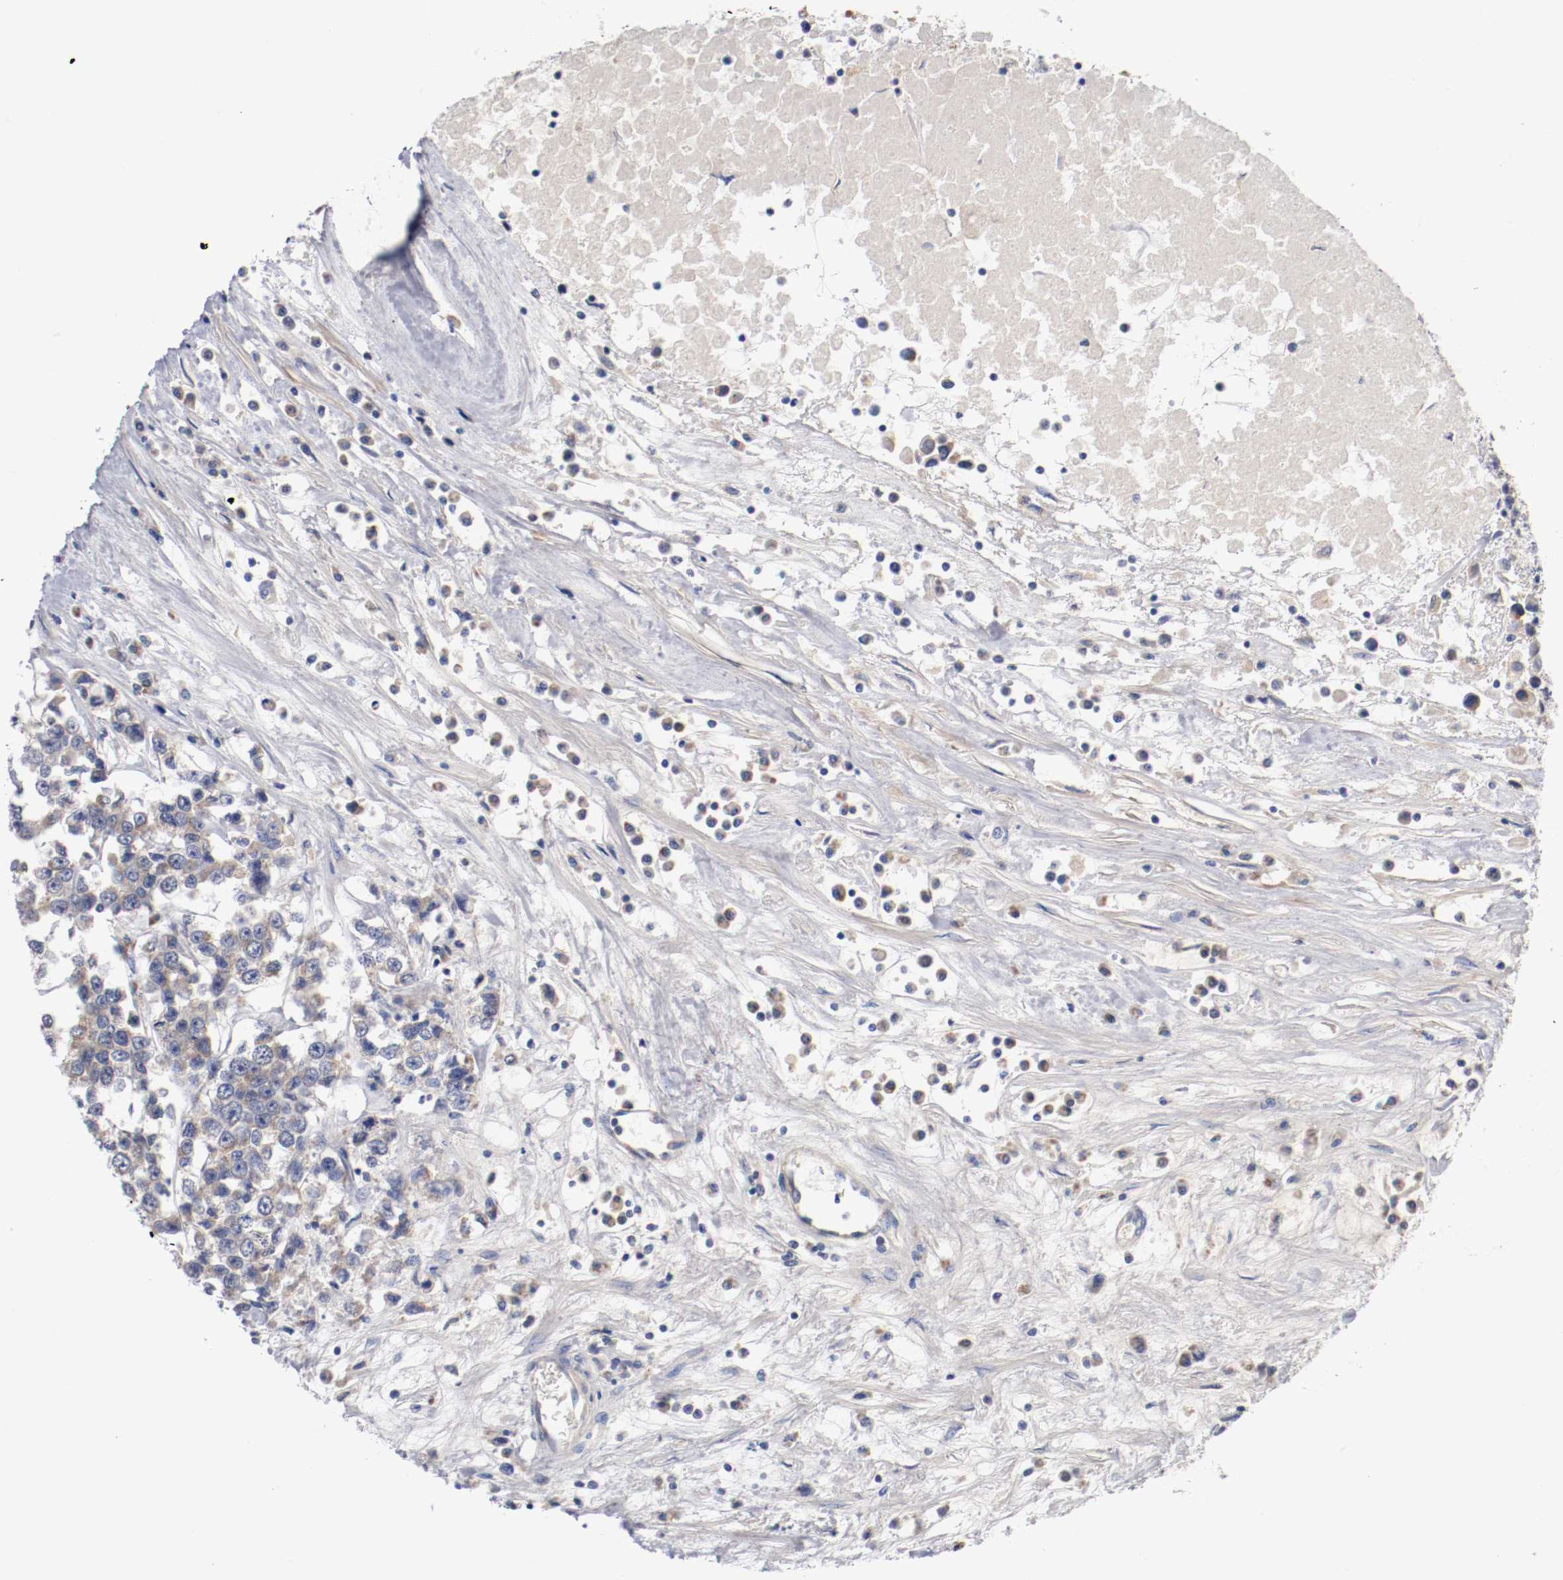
{"staining": {"intensity": "weak", "quantity": "25%-75%", "location": "cytoplasmic/membranous"}, "tissue": "testis cancer", "cell_type": "Tumor cells", "image_type": "cancer", "snomed": [{"axis": "morphology", "description": "Seminoma, NOS"}, {"axis": "morphology", "description": "Carcinoma, Embryonal, NOS"}, {"axis": "topography", "description": "Testis"}], "caption": "Human testis cancer (seminoma) stained with a brown dye shows weak cytoplasmic/membranous positive expression in approximately 25%-75% of tumor cells.", "gene": "PCSK6", "patient": {"sex": "male", "age": 52}}